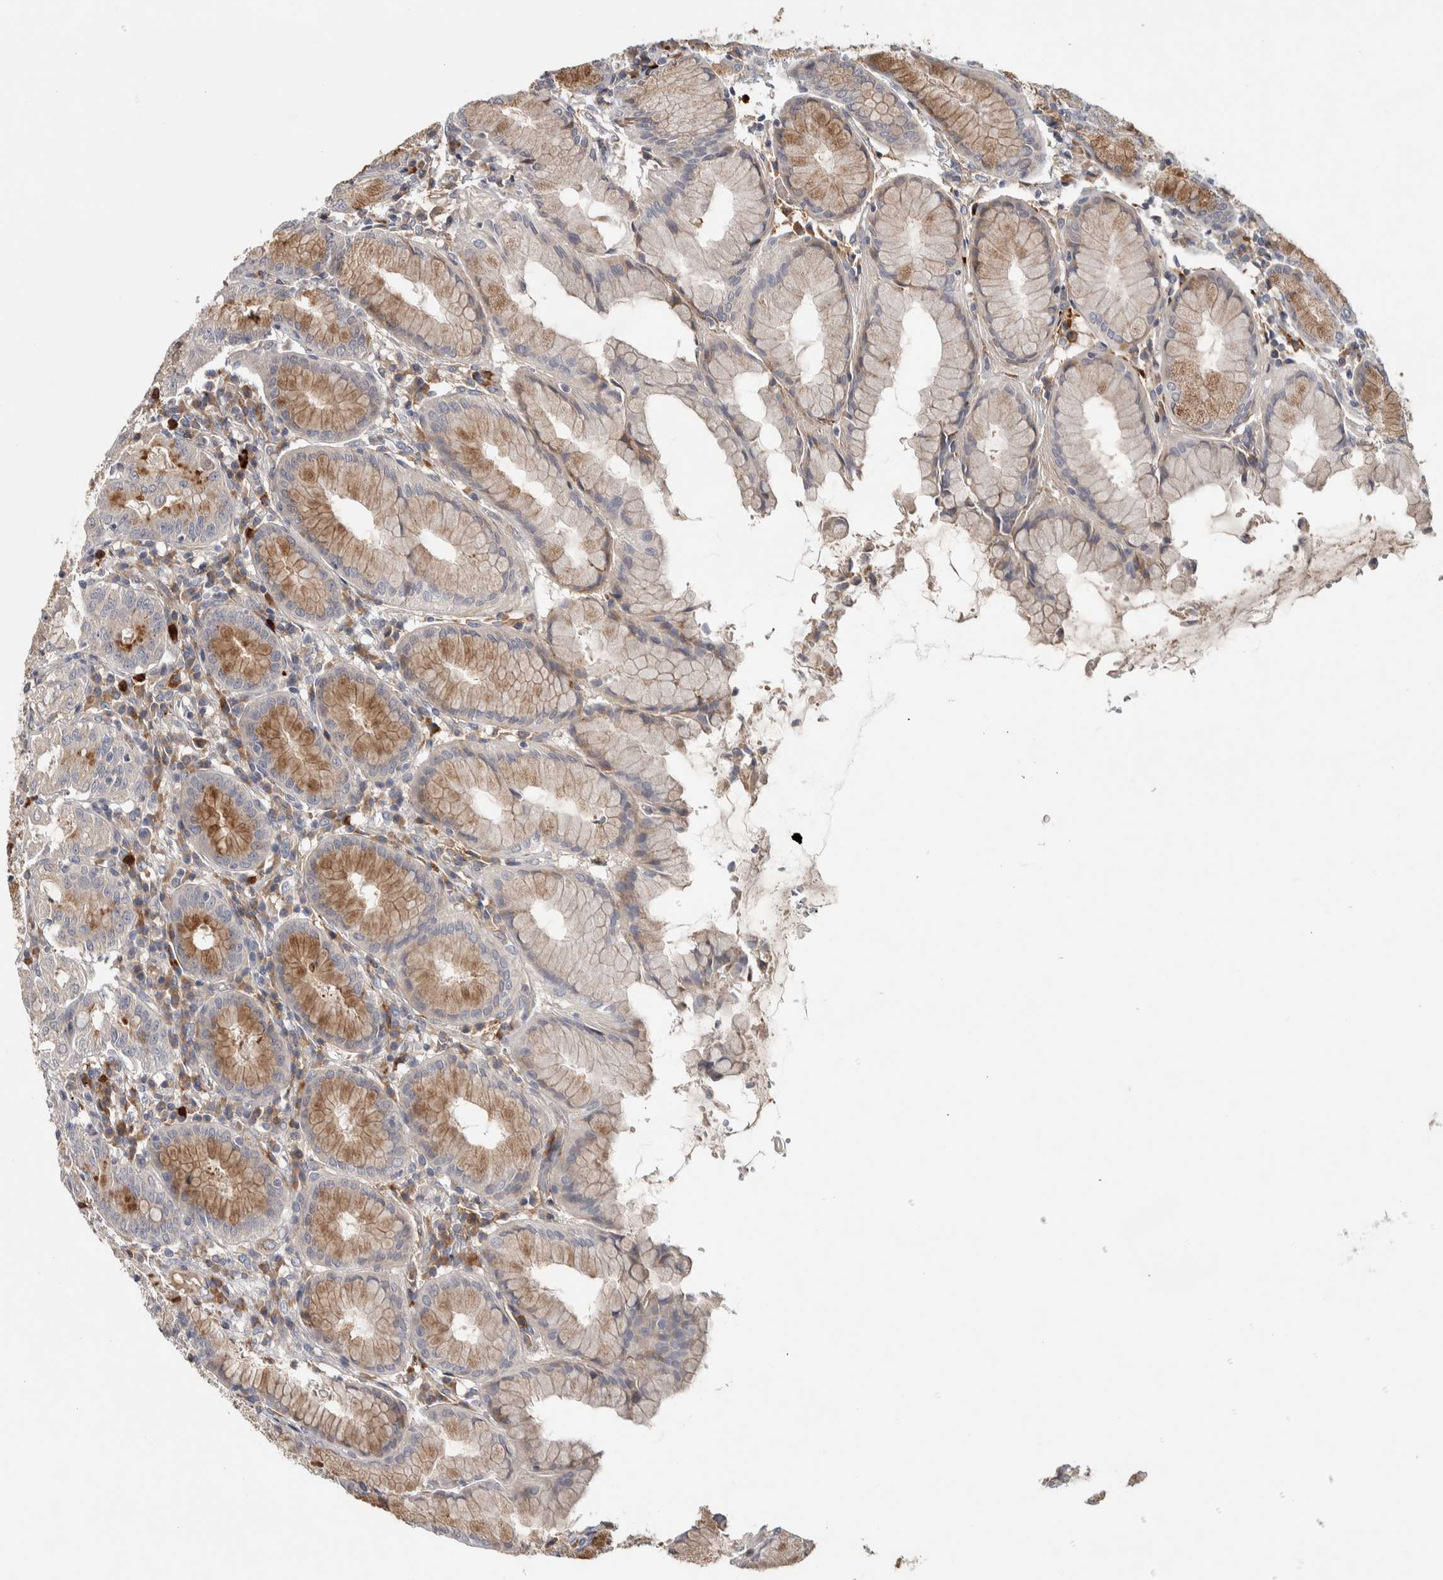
{"staining": {"intensity": "moderate", "quantity": ">75%", "location": "cytoplasmic/membranous"}, "tissue": "stomach", "cell_type": "Glandular cells", "image_type": "normal", "snomed": [{"axis": "morphology", "description": "Normal tissue, NOS"}, {"axis": "topography", "description": "Stomach"}, {"axis": "topography", "description": "Stomach, lower"}], "caption": "IHC photomicrograph of benign stomach: stomach stained using immunohistochemistry displays medium levels of moderate protein expression localized specifically in the cytoplasmic/membranous of glandular cells, appearing as a cytoplasmic/membranous brown color.", "gene": "ADPRM", "patient": {"sex": "female", "age": 56}}